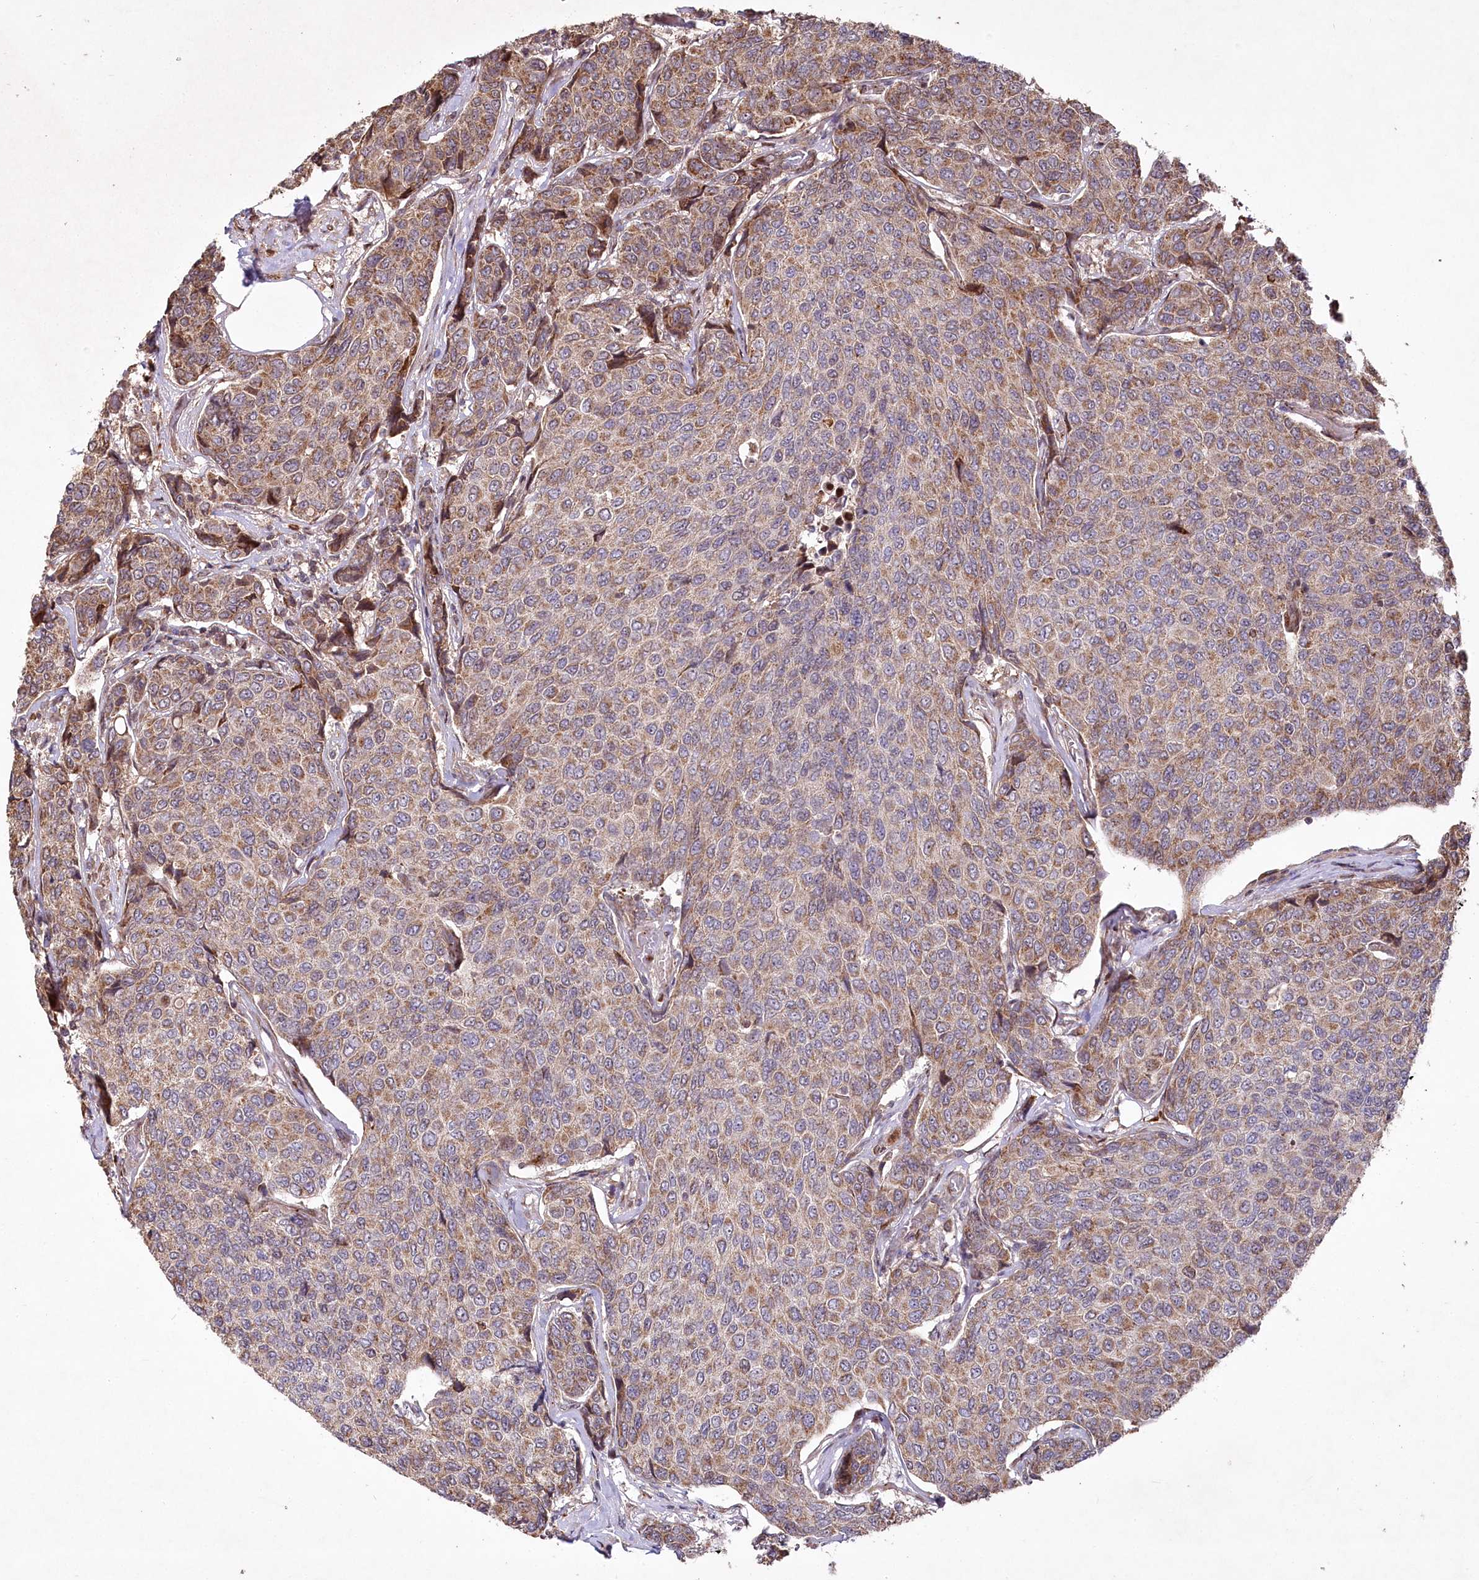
{"staining": {"intensity": "moderate", "quantity": ">75%", "location": "cytoplasmic/membranous"}, "tissue": "breast cancer", "cell_type": "Tumor cells", "image_type": "cancer", "snomed": [{"axis": "morphology", "description": "Duct carcinoma"}, {"axis": "topography", "description": "Breast"}], "caption": "DAB (3,3'-diaminobenzidine) immunohistochemical staining of infiltrating ductal carcinoma (breast) exhibits moderate cytoplasmic/membranous protein expression in approximately >75% of tumor cells. (IHC, brightfield microscopy, high magnification).", "gene": "PSTK", "patient": {"sex": "female", "age": 55}}